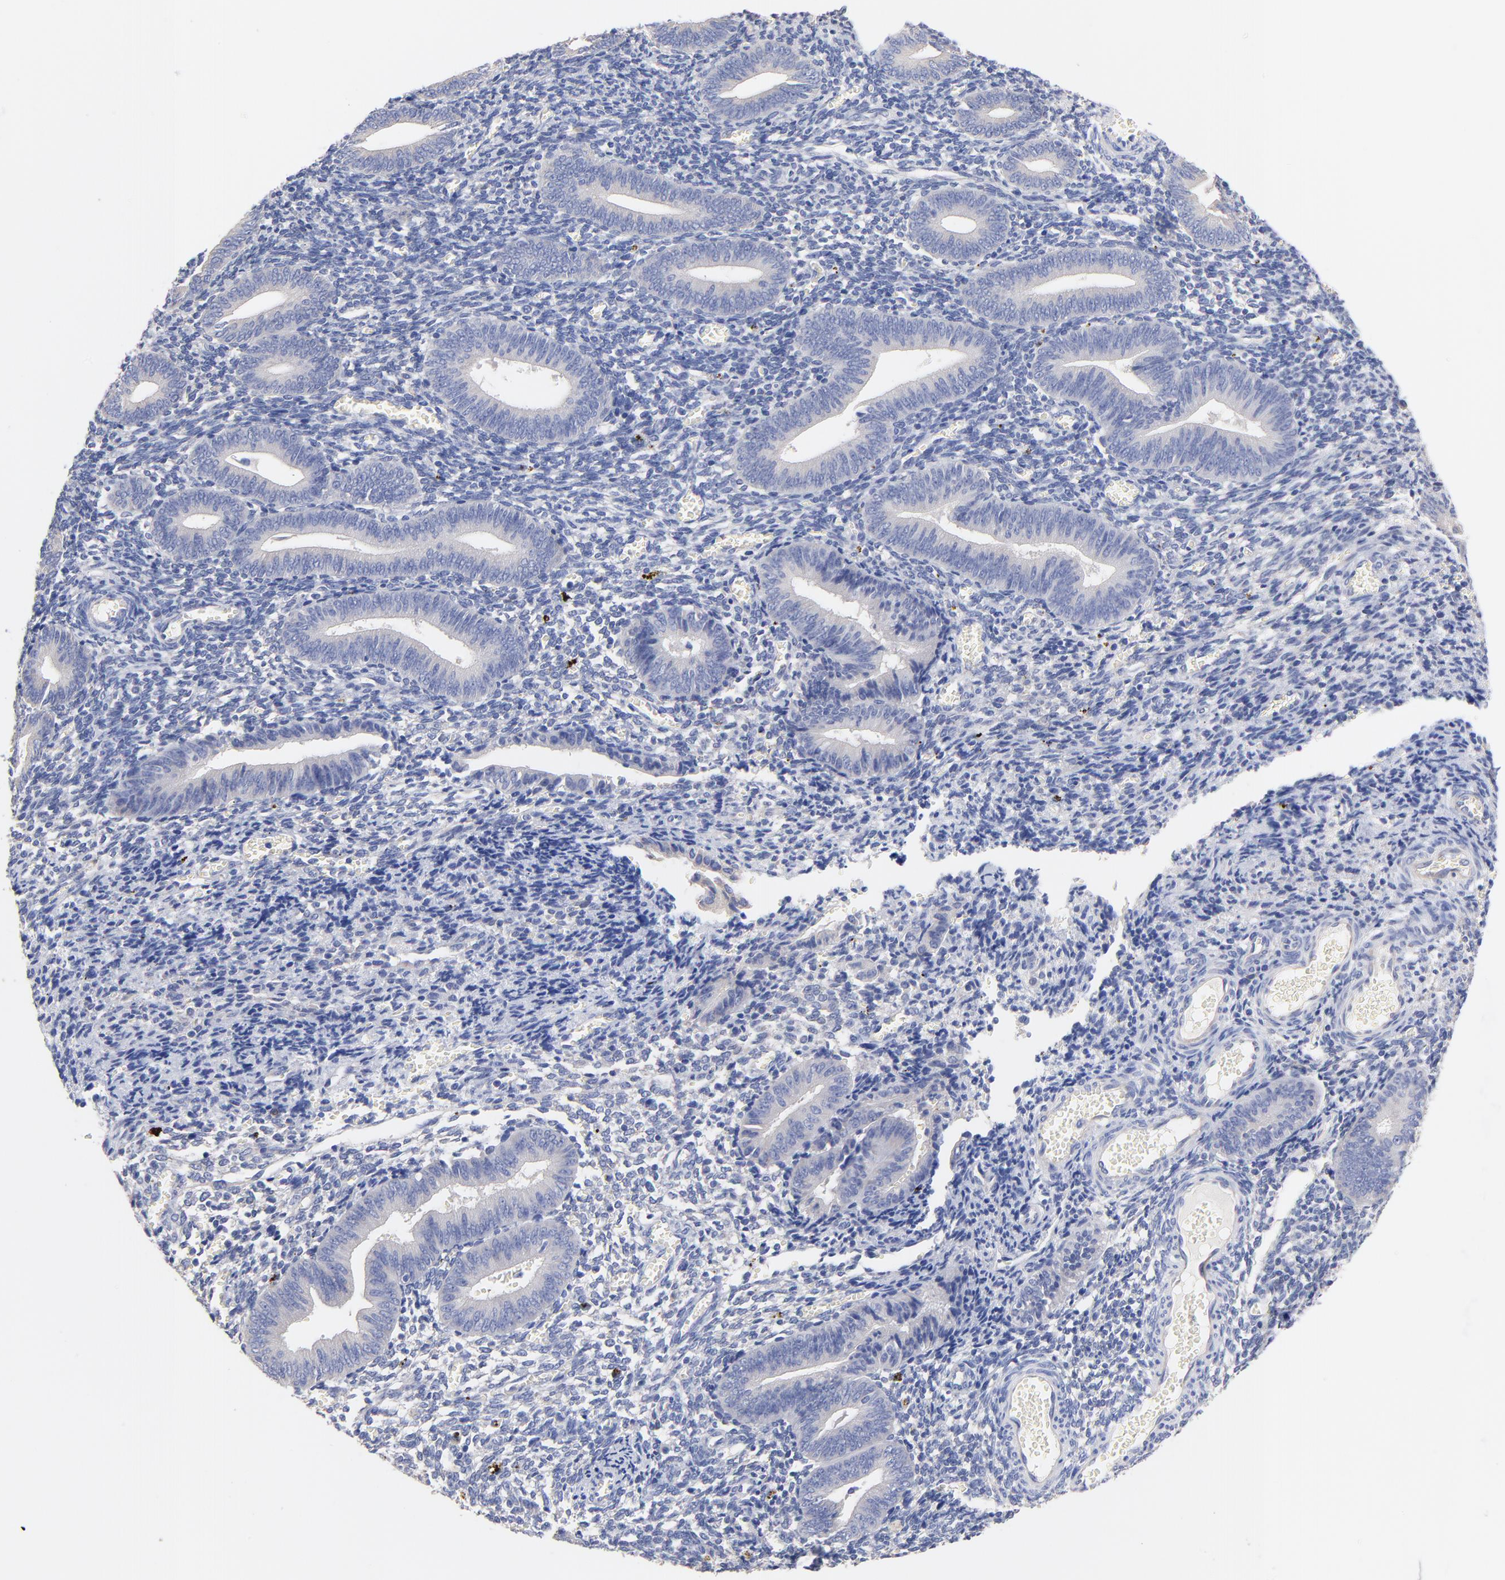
{"staining": {"intensity": "negative", "quantity": "none", "location": "none"}, "tissue": "endometrium", "cell_type": "Cells in endometrial stroma", "image_type": "normal", "snomed": [{"axis": "morphology", "description": "Normal tissue, NOS"}, {"axis": "topography", "description": "Uterus"}, {"axis": "topography", "description": "Endometrium"}], "caption": "An immunohistochemistry (IHC) histopathology image of benign endometrium is shown. There is no staining in cells in endometrial stroma of endometrium. (Immunohistochemistry (ihc), brightfield microscopy, high magnification).", "gene": "TNFRSF13C", "patient": {"sex": "female", "age": 33}}